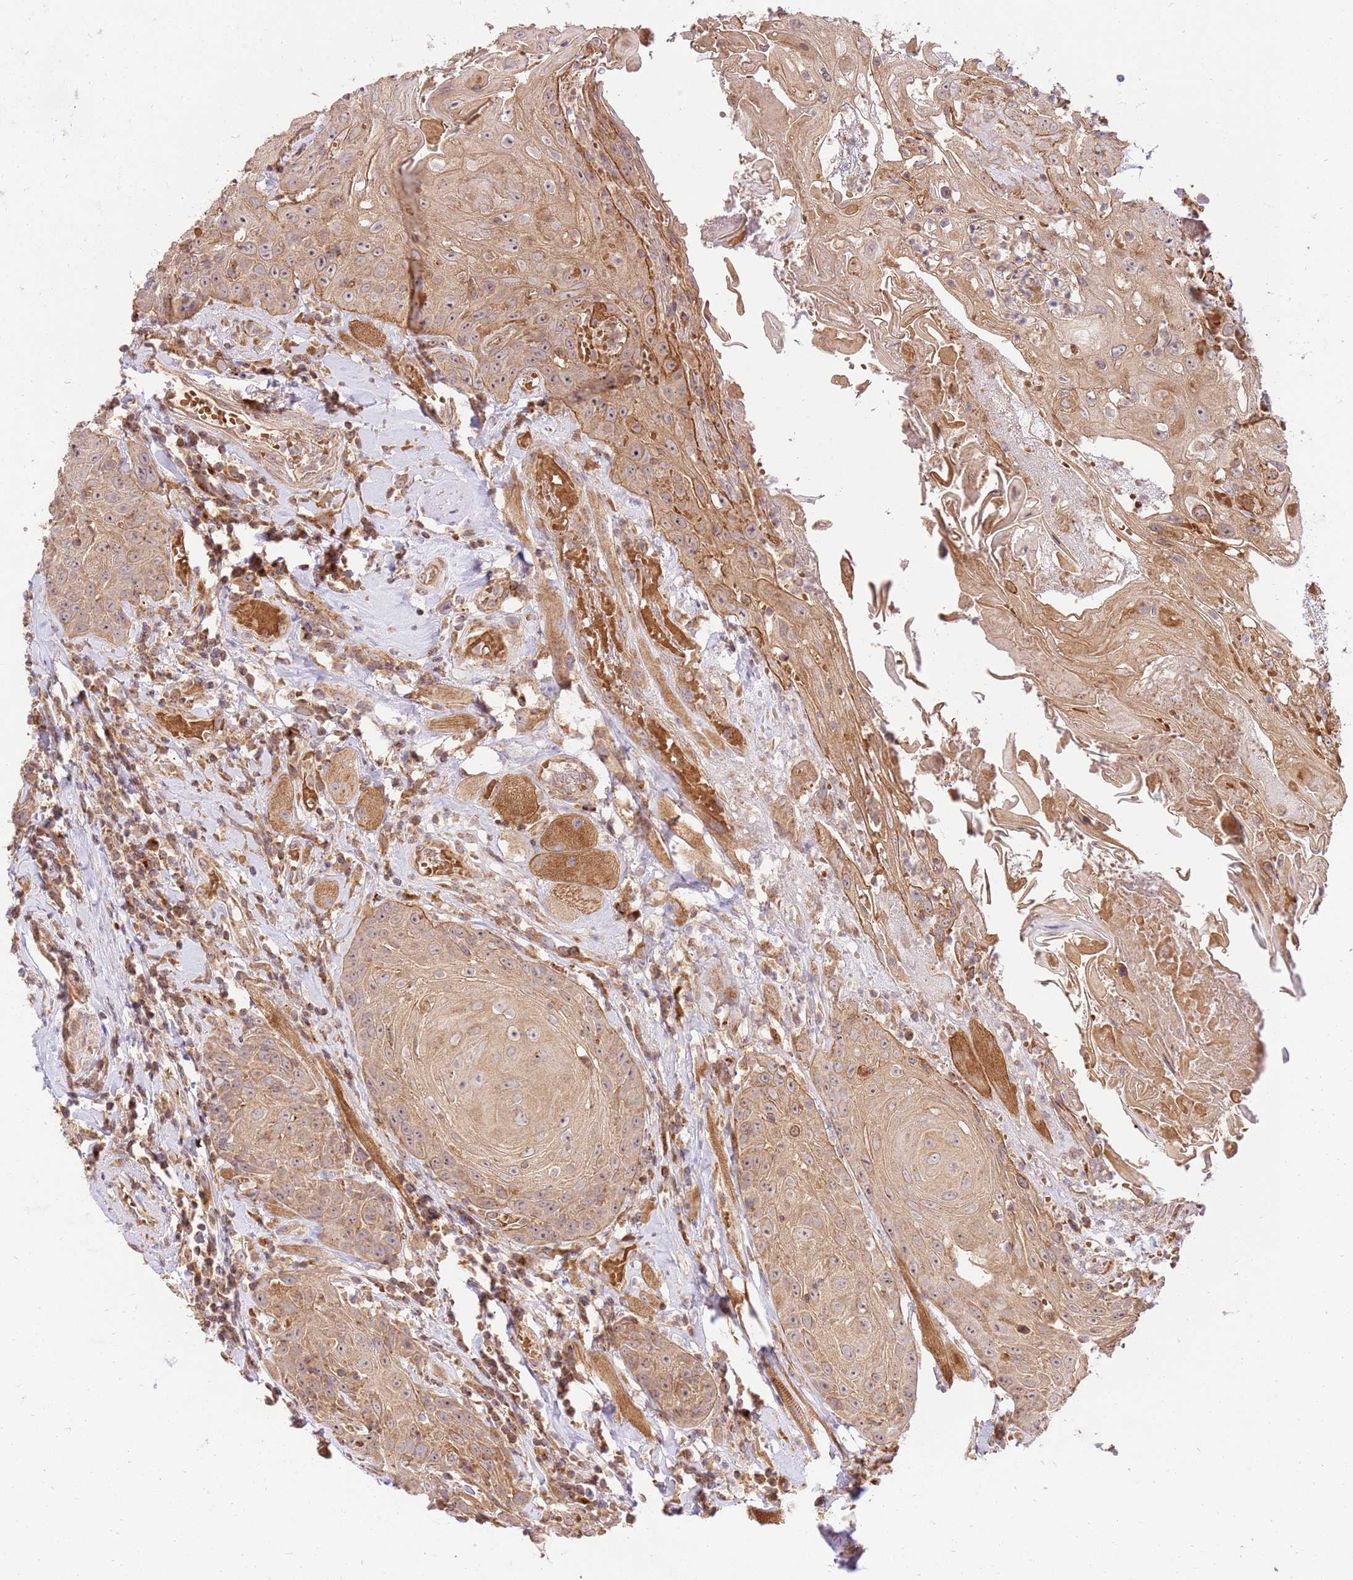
{"staining": {"intensity": "moderate", "quantity": ">75%", "location": "cytoplasmic/membranous,nuclear"}, "tissue": "head and neck cancer", "cell_type": "Tumor cells", "image_type": "cancer", "snomed": [{"axis": "morphology", "description": "Squamous cell carcinoma, NOS"}, {"axis": "topography", "description": "Head-Neck"}], "caption": "The immunohistochemical stain highlights moderate cytoplasmic/membranous and nuclear staining in tumor cells of head and neck squamous cell carcinoma tissue.", "gene": "SPATA2L", "patient": {"sex": "female", "age": 59}}